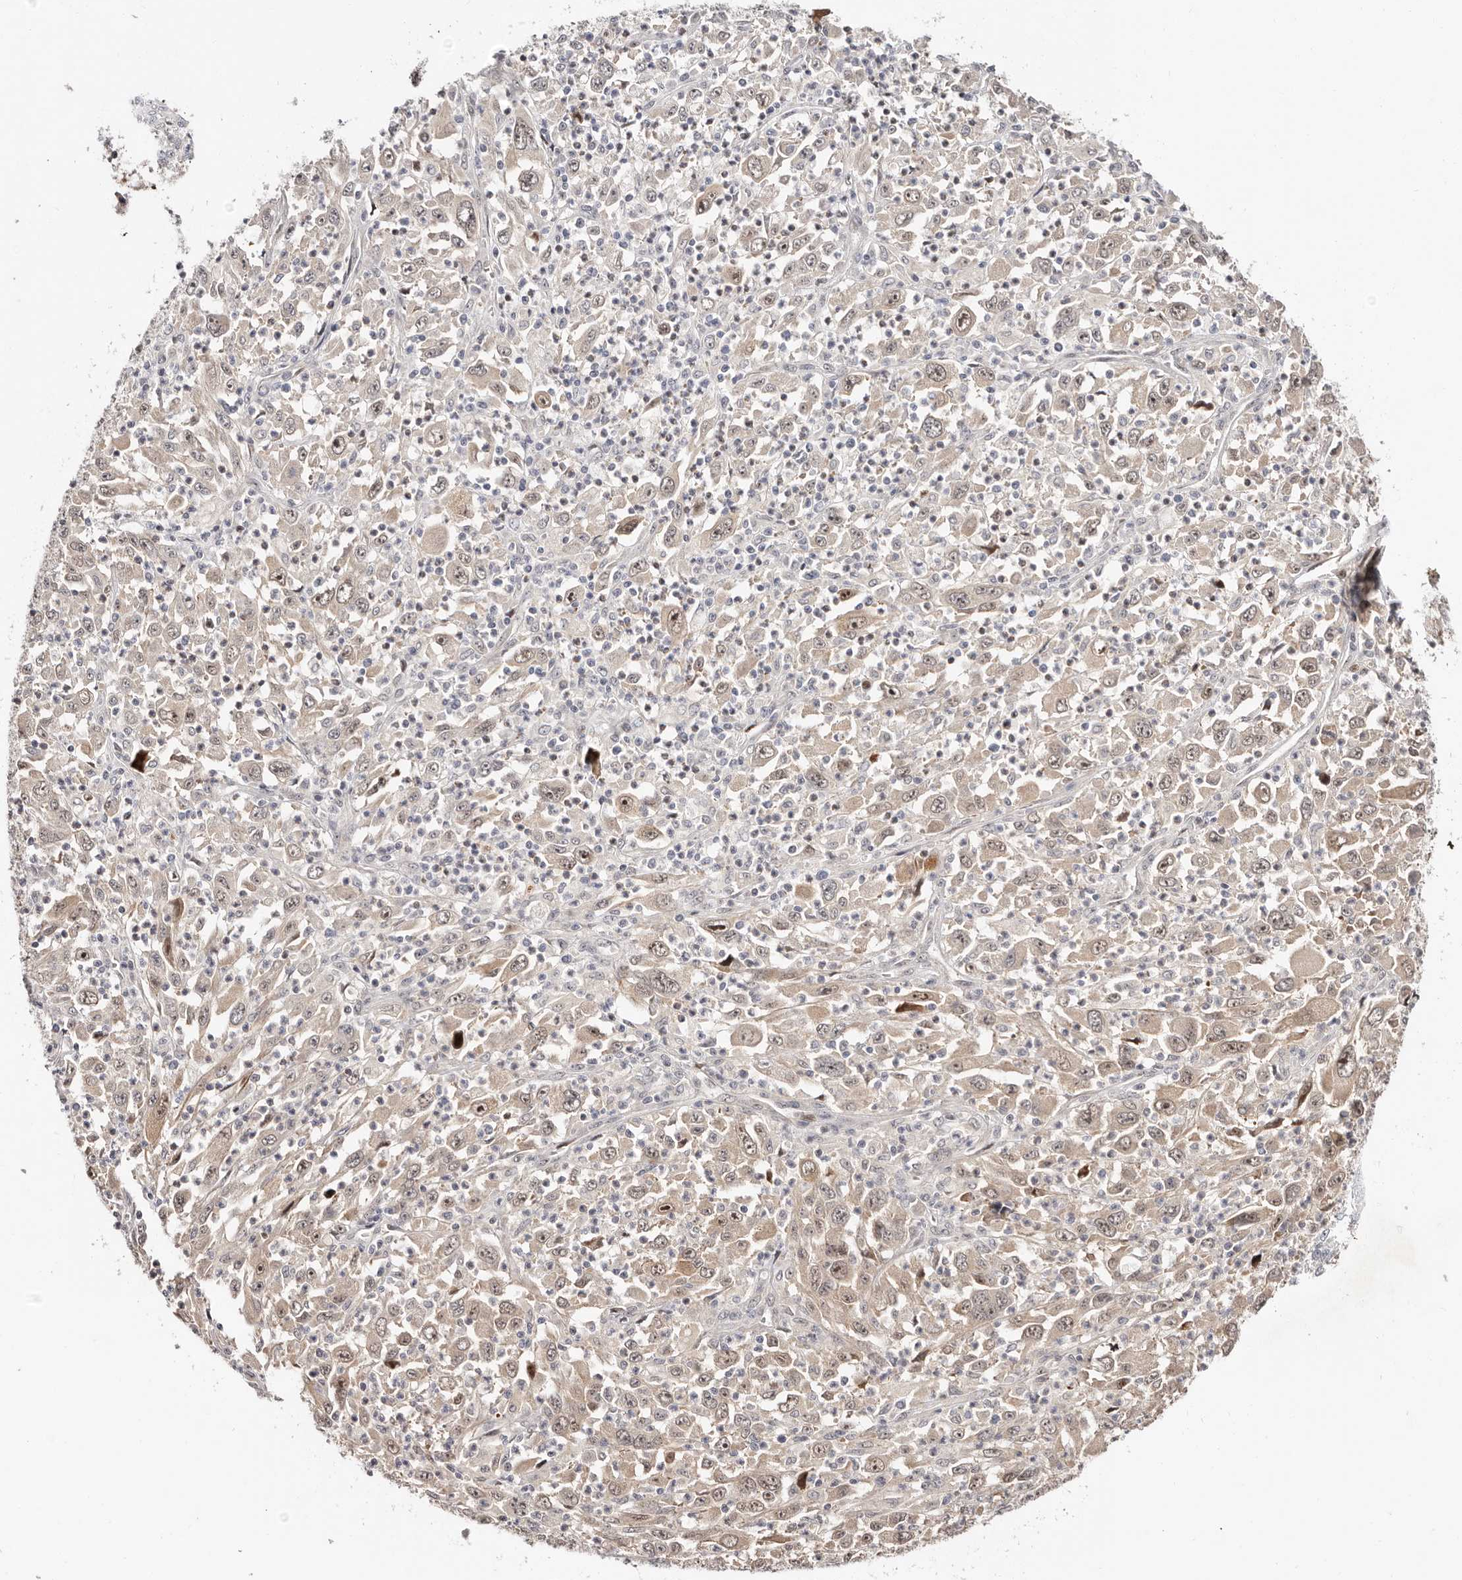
{"staining": {"intensity": "weak", "quantity": "25%-75%", "location": "cytoplasmic/membranous,nuclear"}, "tissue": "melanoma", "cell_type": "Tumor cells", "image_type": "cancer", "snomed": [{"axis": "morphology", "description": "Malignant melanoma, Metastatic site"}, {"axis": "topography", "description": "Skin"}], "caption": "Weak cytoplasmic/membranous and nuclear protein staining is identified in approximately 25%-75% of tumor cells in melanoma.", "gene": "ODF2L", "patient": {"sex": "female", "age": 56}}